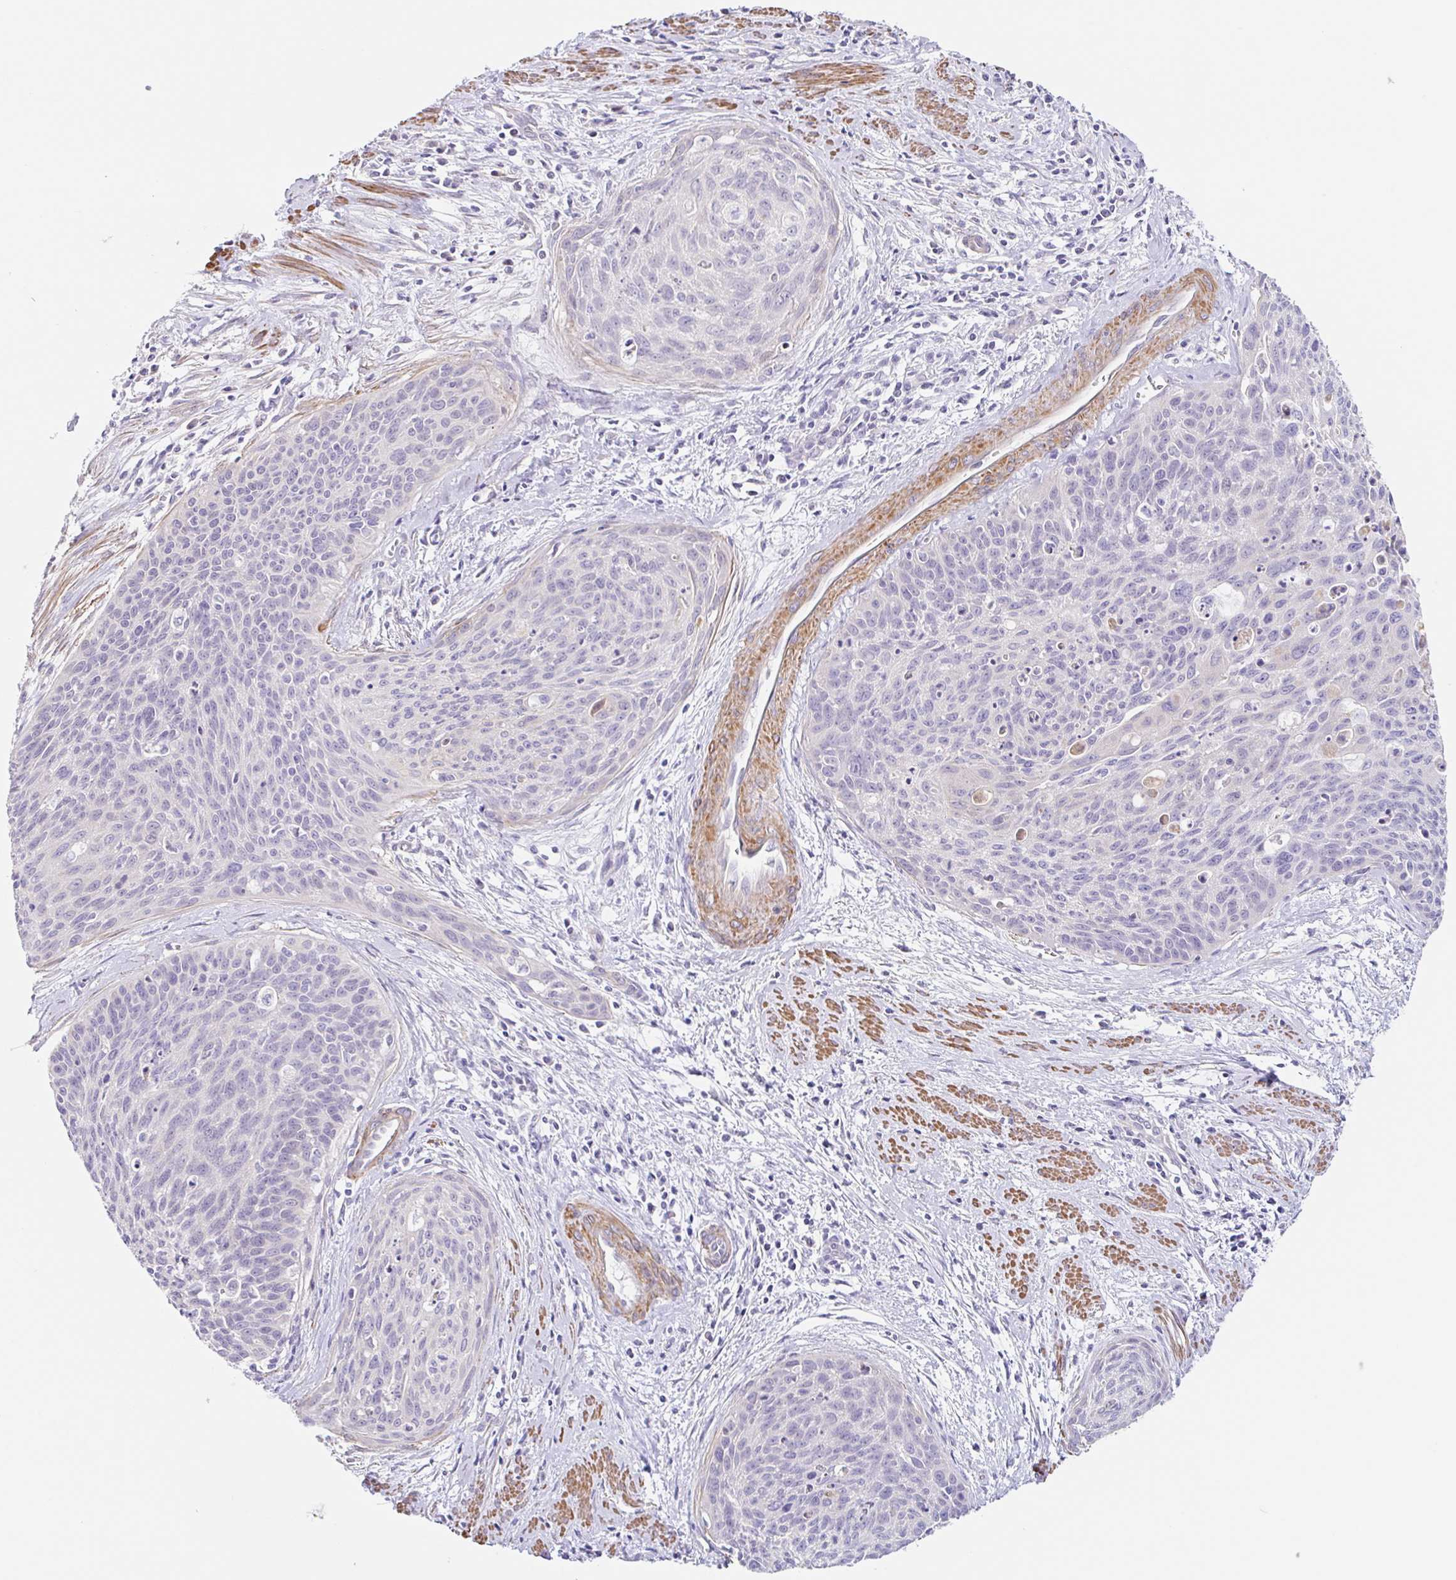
{"staining": {"intensity": "negative", "quantity": "none", "location": "none"}, "tissue": "cervical cancer", "cell_type": "Tumor cells", "image_type": "cancer", "snomed": [{"axis": "morphology", "description": "Squamous cell carcinoma, NOS"}, {"axis": "topography", "description": "Cervix"}], "caption": "Tumor cells show no significant protein expression in cervical cancer (squamous cell carcinoma). Brightfield microscopy of IHC stained with DAB (3,3'-diaminobenzidine) (brown) and hematoxylin (blue), captured at high magnification.", "gene": "DCAF17", "patient": {"sex": "female", "age": 55}}